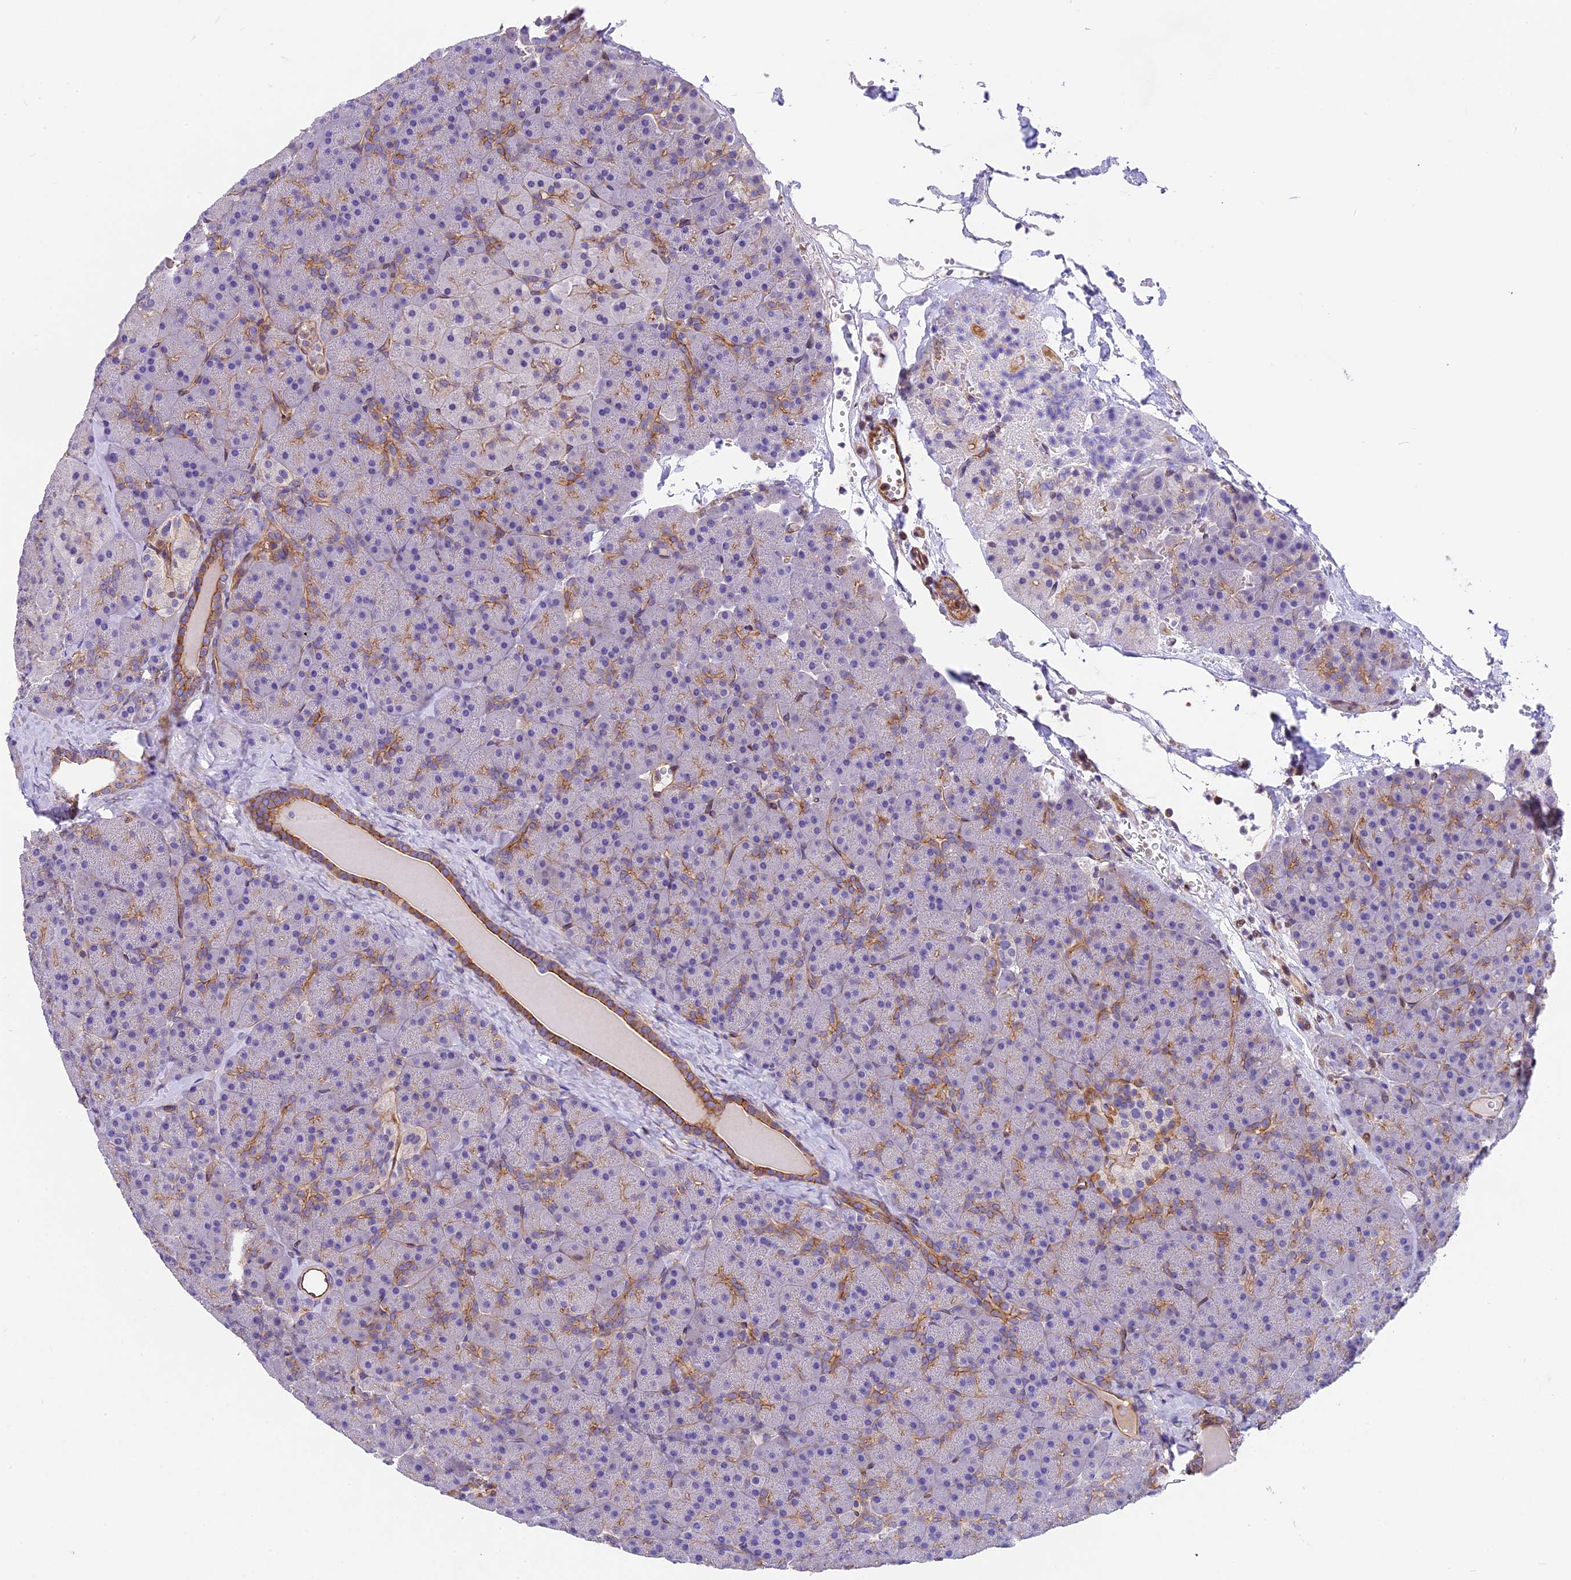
{"staining": {"intensity": "moderate", "quantity": "<25%", "location": "cytoplasmic/membranous"}, "tissue": "pancreas", "cell_type": "Exocrine glandular cells", "image_type": "normal", "snomed": [{"axis": "morphology", "description": "Normal tissue, NOS"}, {"axis": "topography", "description": "Pancreas"}], "caption": "Exocrine glandular cells demonstrate moderate cytoplasmic/membranous expression in about <25% of cells in benign pancreas.", "gene": "MED20", "patient": {"sex": "male", "age": 36}}